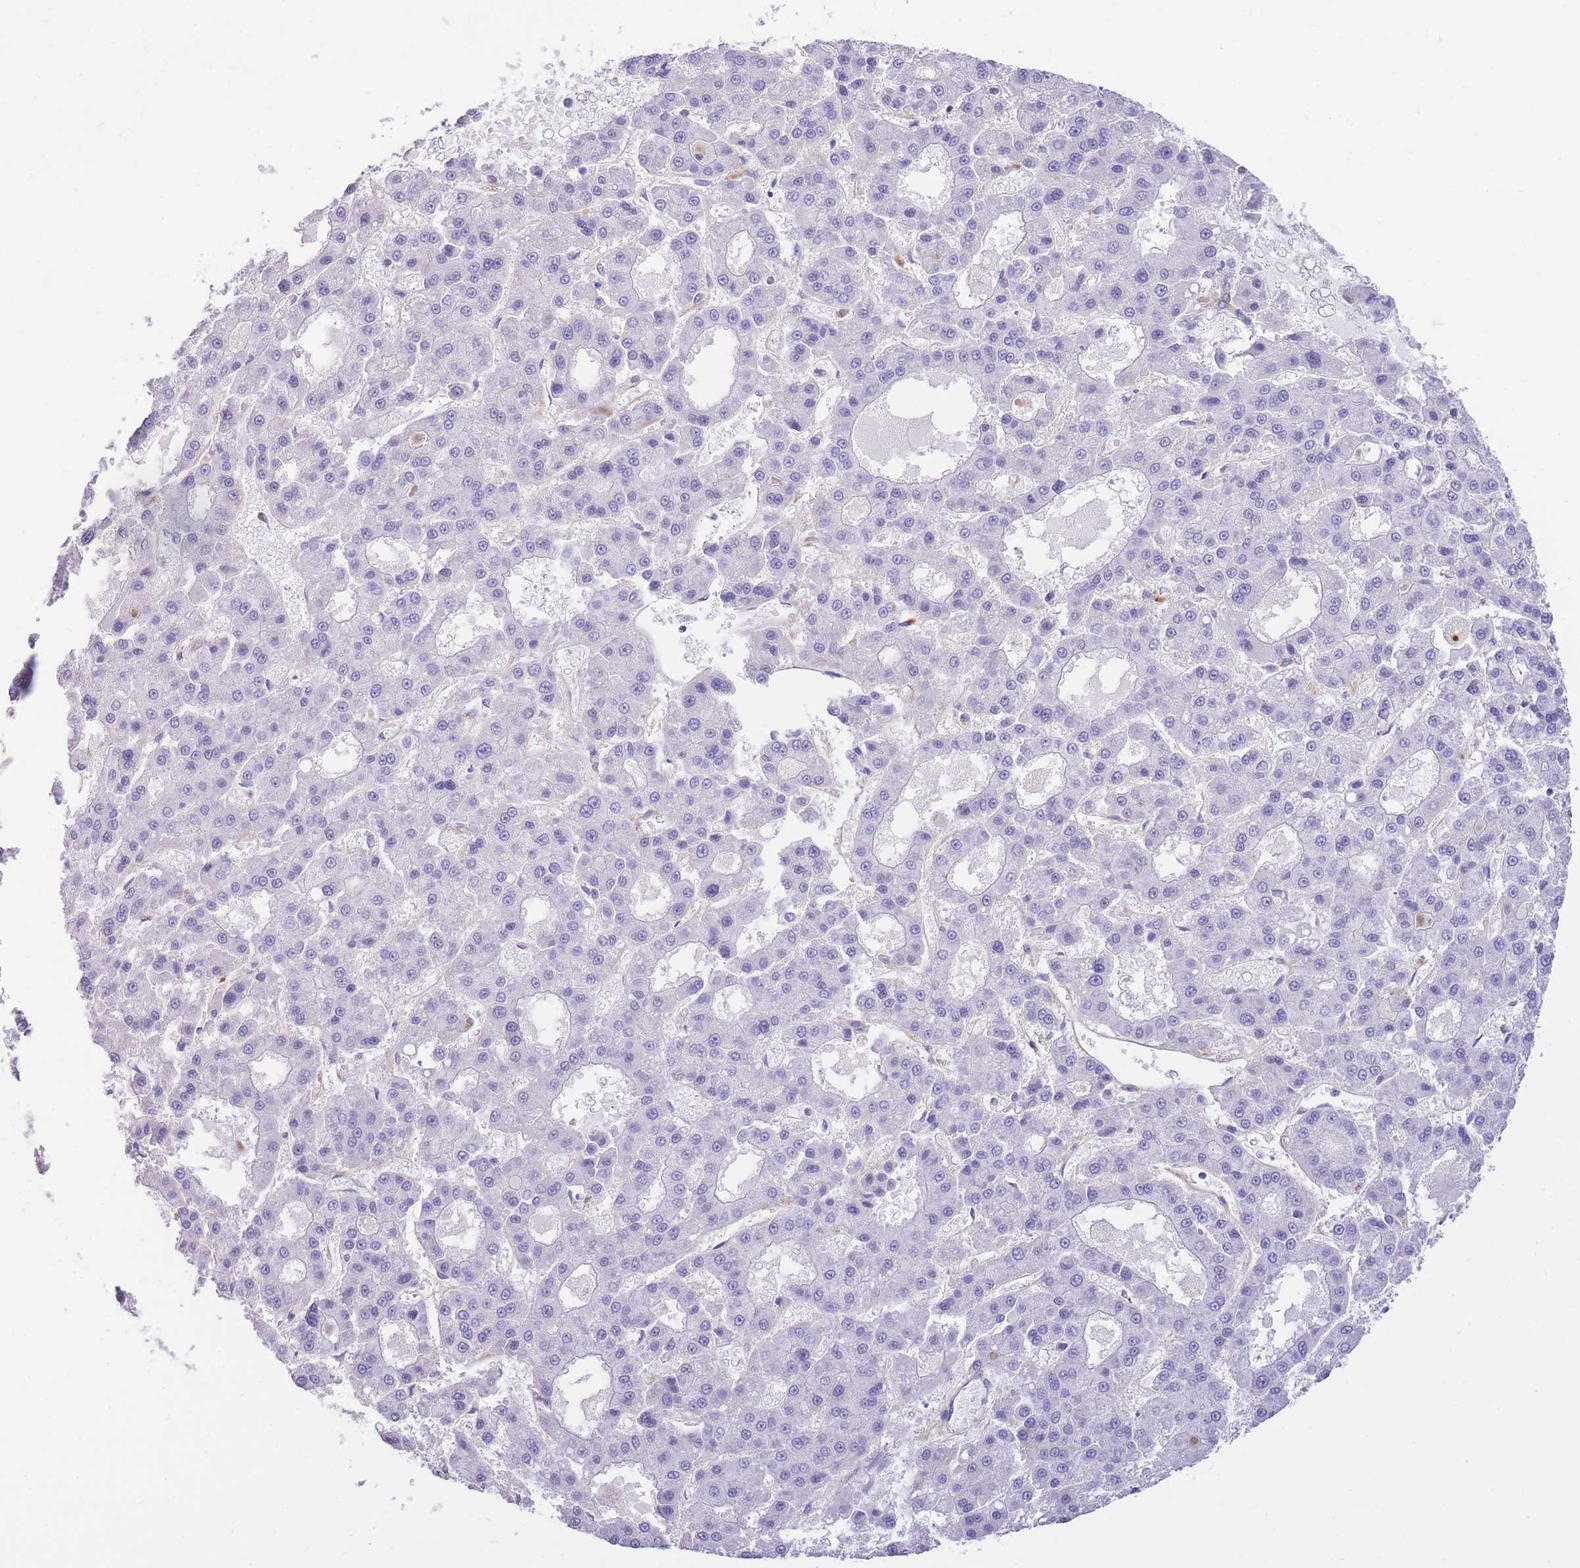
{"staining": {"intensity": "negative", "quantity": "none", "location": "none"}, "tissue": "liver cancer", "cell_type": "Tumor cells", "image_type": "cancer", "snomed": [{"axis": "morphology", "description": "Carcinoma, Hepatocellular, NOS"}, {"axis": "topography", "description": "Liver"}], "caption": "A high-resolution photomicrograph shows immunohistochemistry staining of liver hepatocellular carcinoma, which shows no significant expression in tumor cells.", "gene": "PLBD1", "patient": {"sex": "male", "age": 70}}